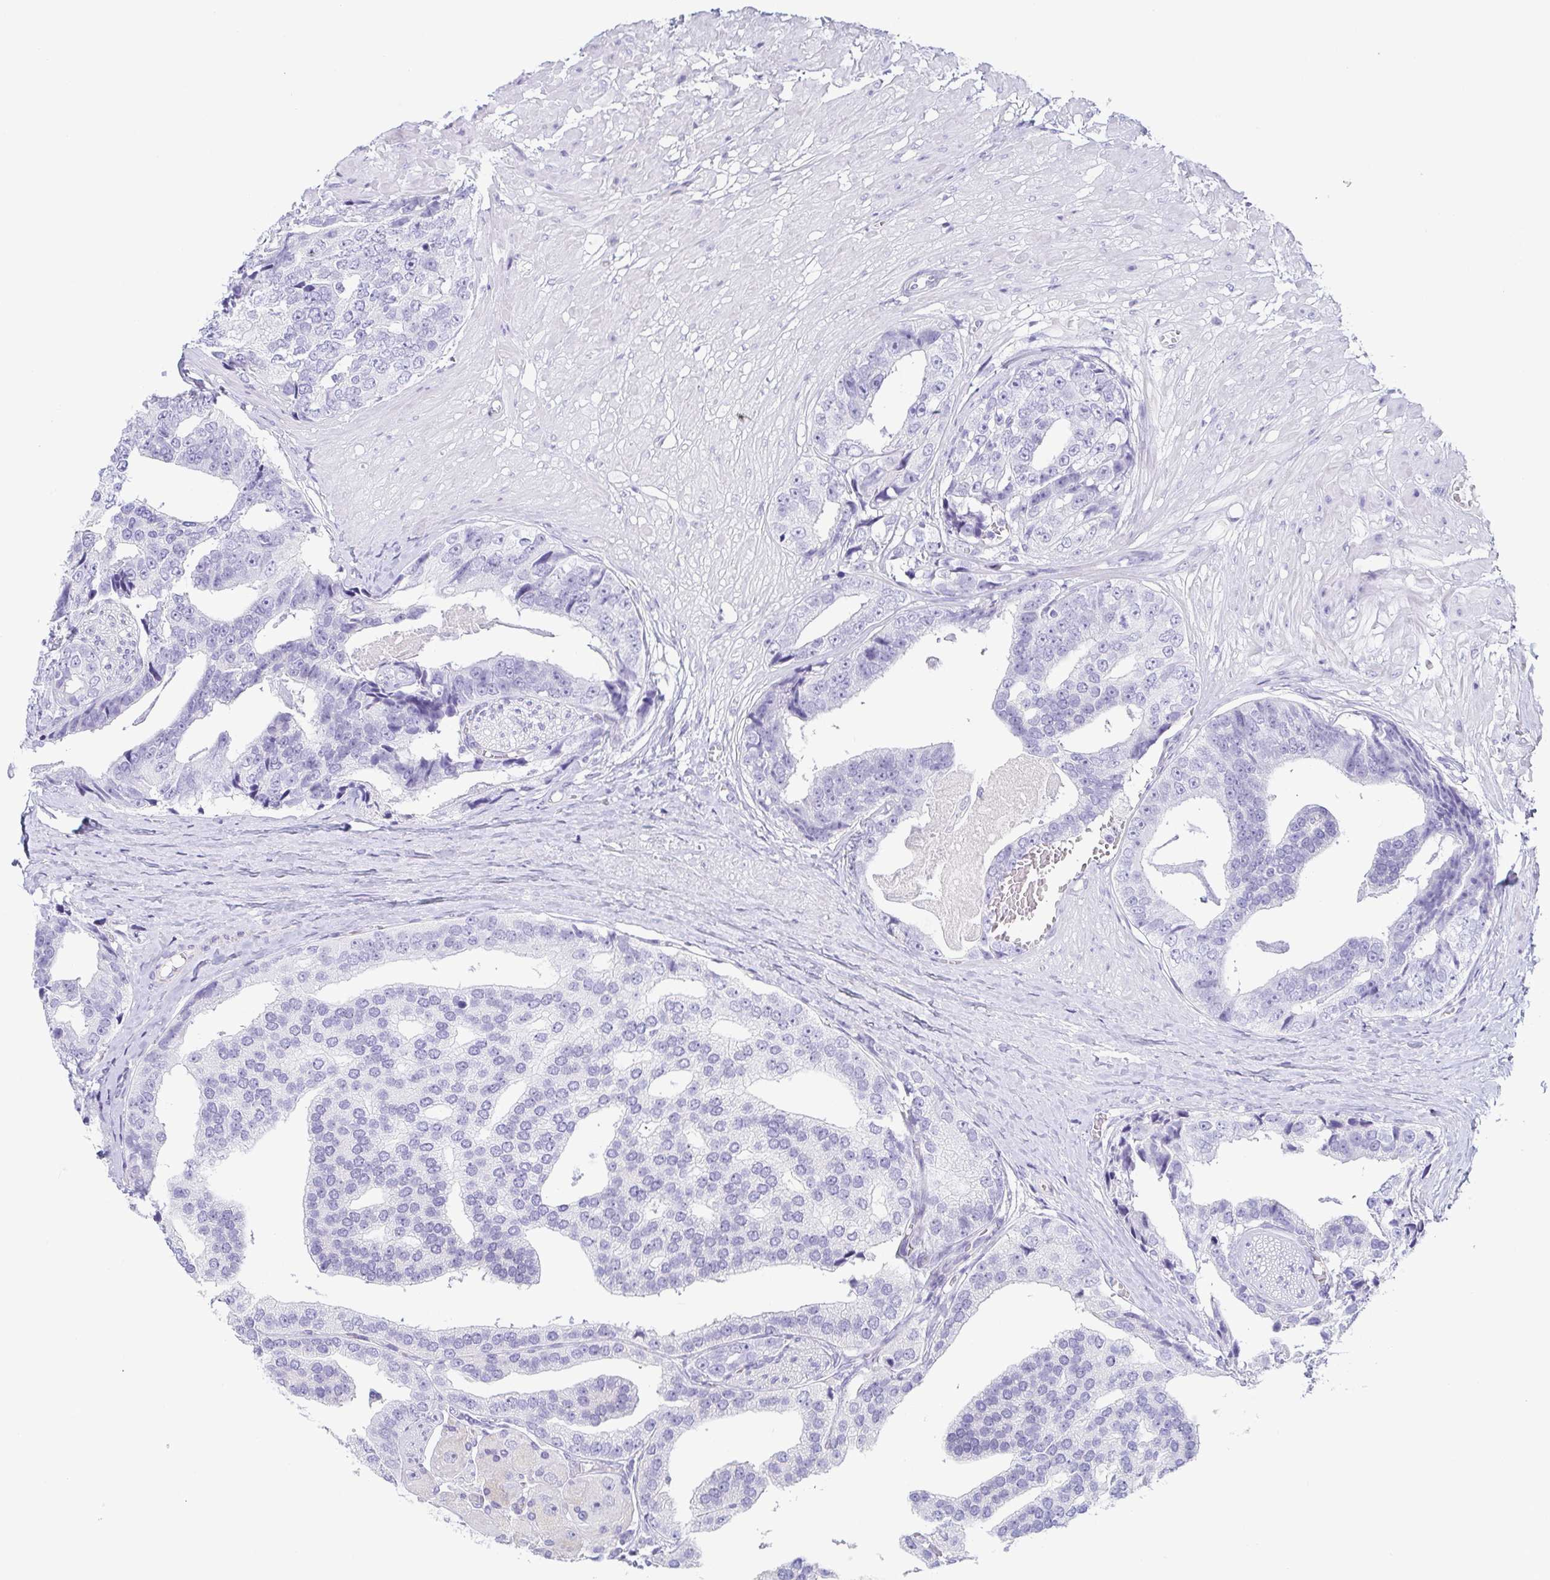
{"staining": {"intensity": "negative", "quantity": "none", "location": "none"}, "tissue": "prostate cancer", "cell_type": "Tumor cells", "image_type": "cancer", "snomed": [{"axis": "morphology", "description": "Adenocarcinoma, High grade"}, {"axis": "topography", "description": "Prostate"}], "caption": "The photomicrograph reveals no staining of tumor cells in prostate cancer.", "gene": "PRR4", "patient": {"sex": "male", "age": 71}}